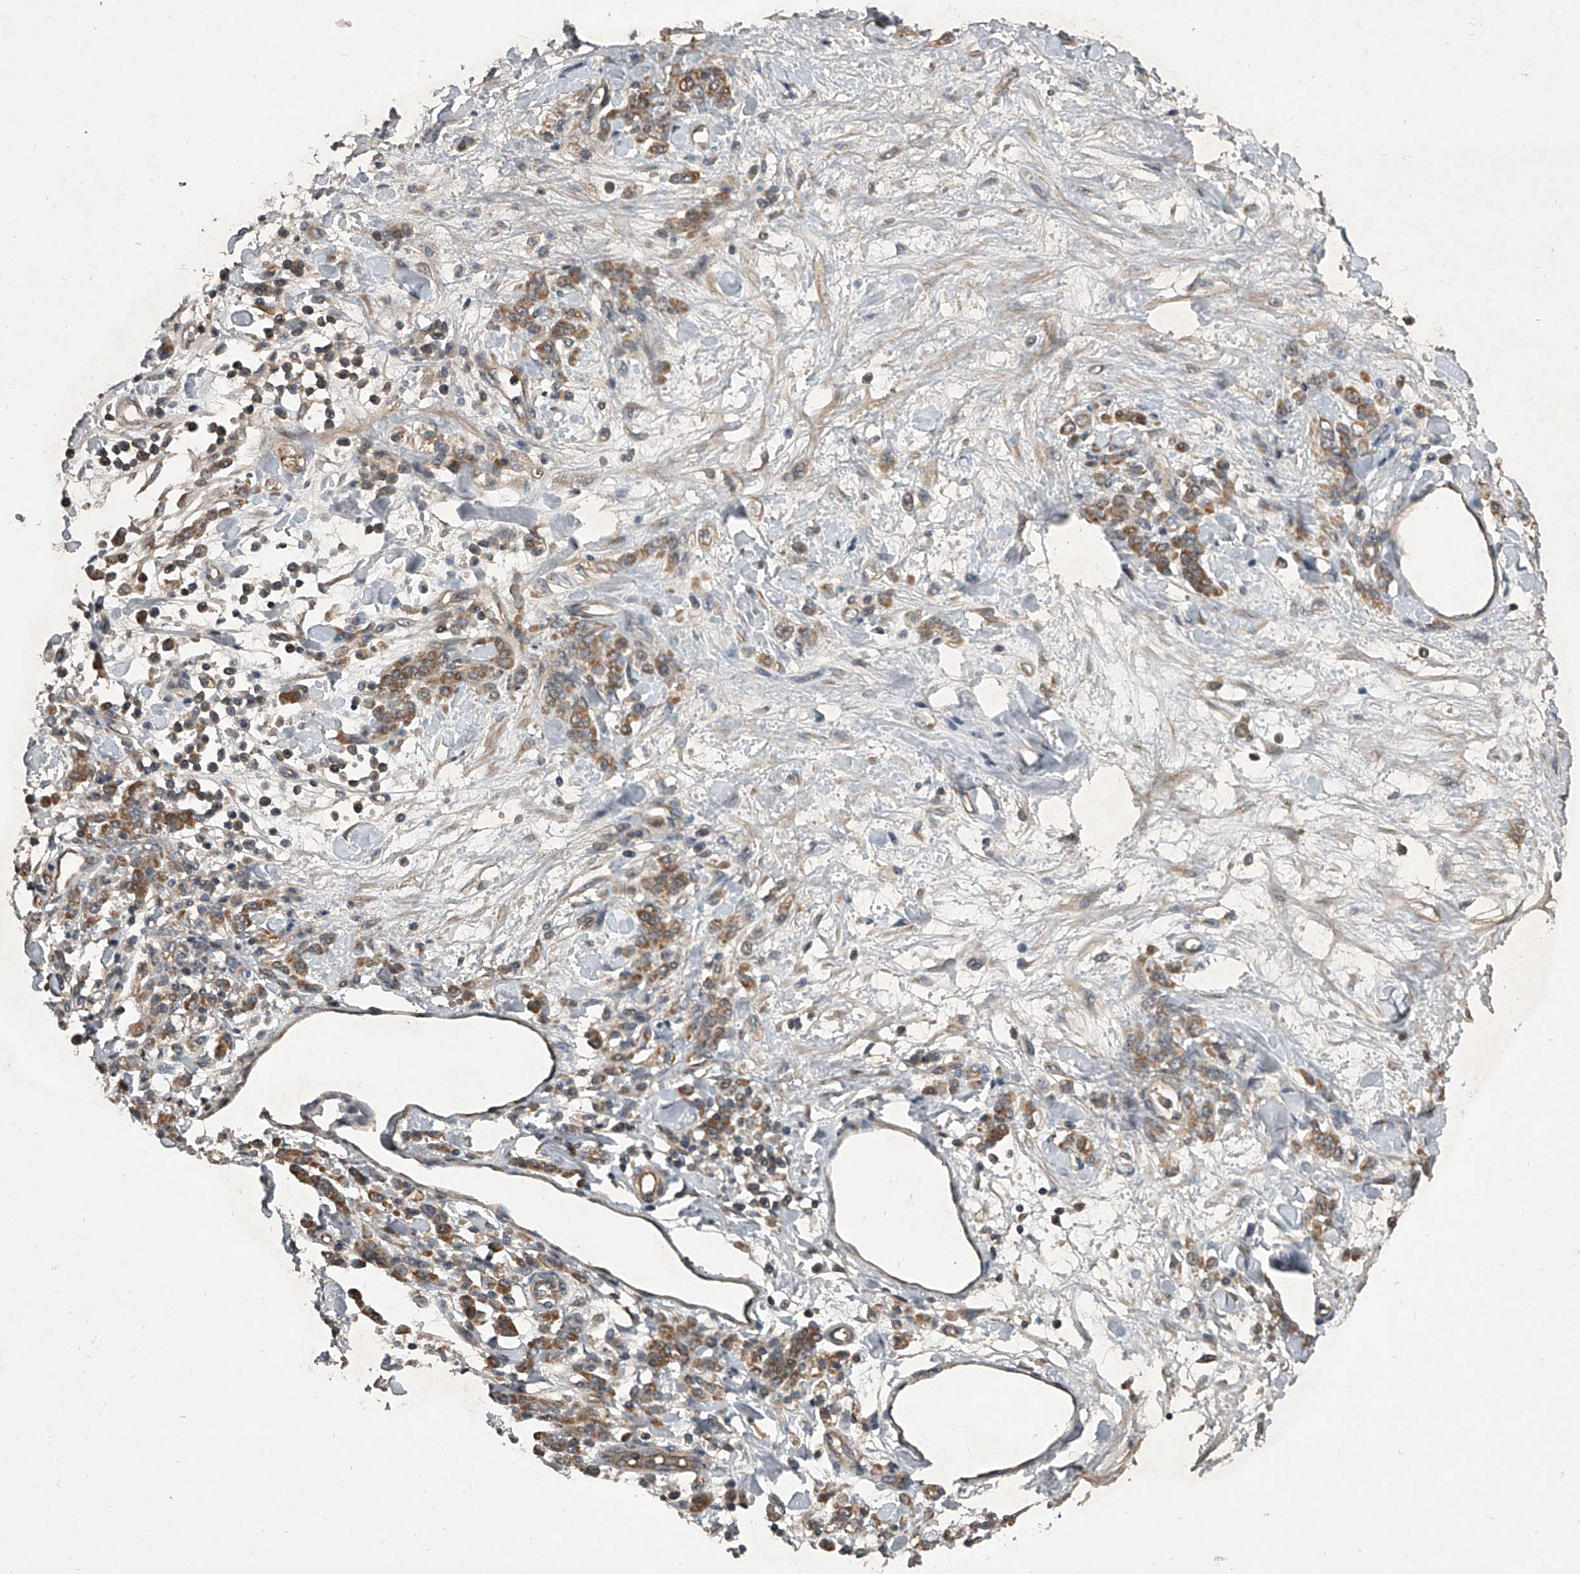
{"staining": {"intensity": "moderate", "quantity": ">75%", "location": "cytoplasmic/membranous"}, "tissue": "stomach cancer", "cell_type": "Tumor cells", "image_type": "cancer", "snomed": [{"axis": "morphology", "description": "Normal tissue, NOS"}, {"axis": "morphology", "description": "Adenocarcinoma, NOS"}, {"axis": "topography", "description": "Stomach"}], "caption": "Human stomach cancer (adenocarcinoma) stained for a protein (brown) displays moderate cytoplasmic/membranous positive staining in approximately >75% of tumor cells.", "gene": "NFS1", "patient": {"sex": "male", "age": 82}}